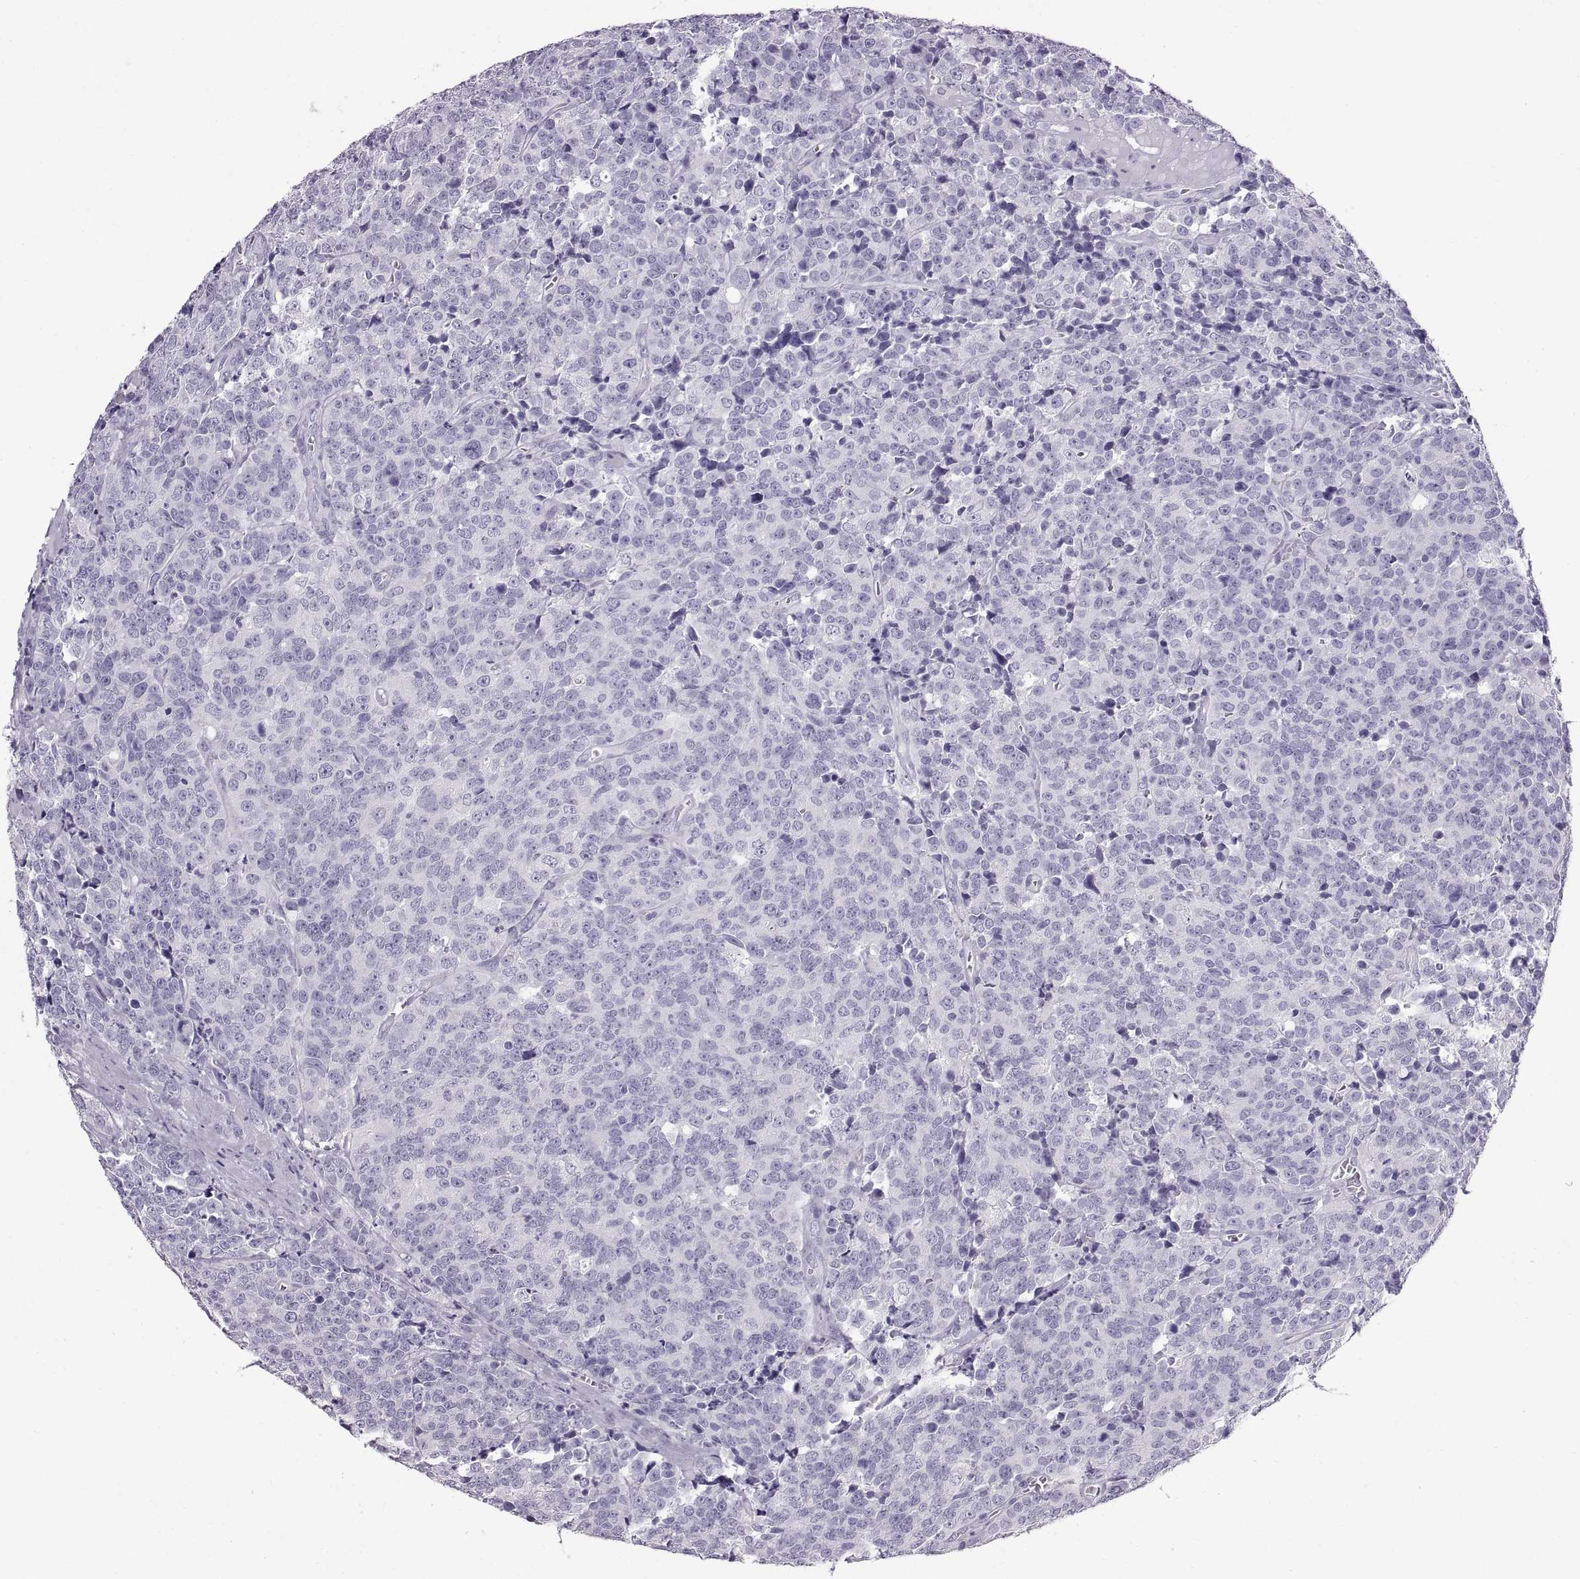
{"staining": {"intensity": "negative", "quantity": "none", "location": "none"}, "tissue": "prostate cancer", "cell_type": "Tumor cells", "image_type": "cancer", "snomed": [{"axis": "morphology", "description": "Adenocarcinoma, NOS"}, {"axis": "topography", "description": "Prostate"}], "caption": "Tumor cells show no significant expression in prostate adenocarcinoma.", "gene": "WFDC8", "patient": {"sex": "male", "age": 67}}